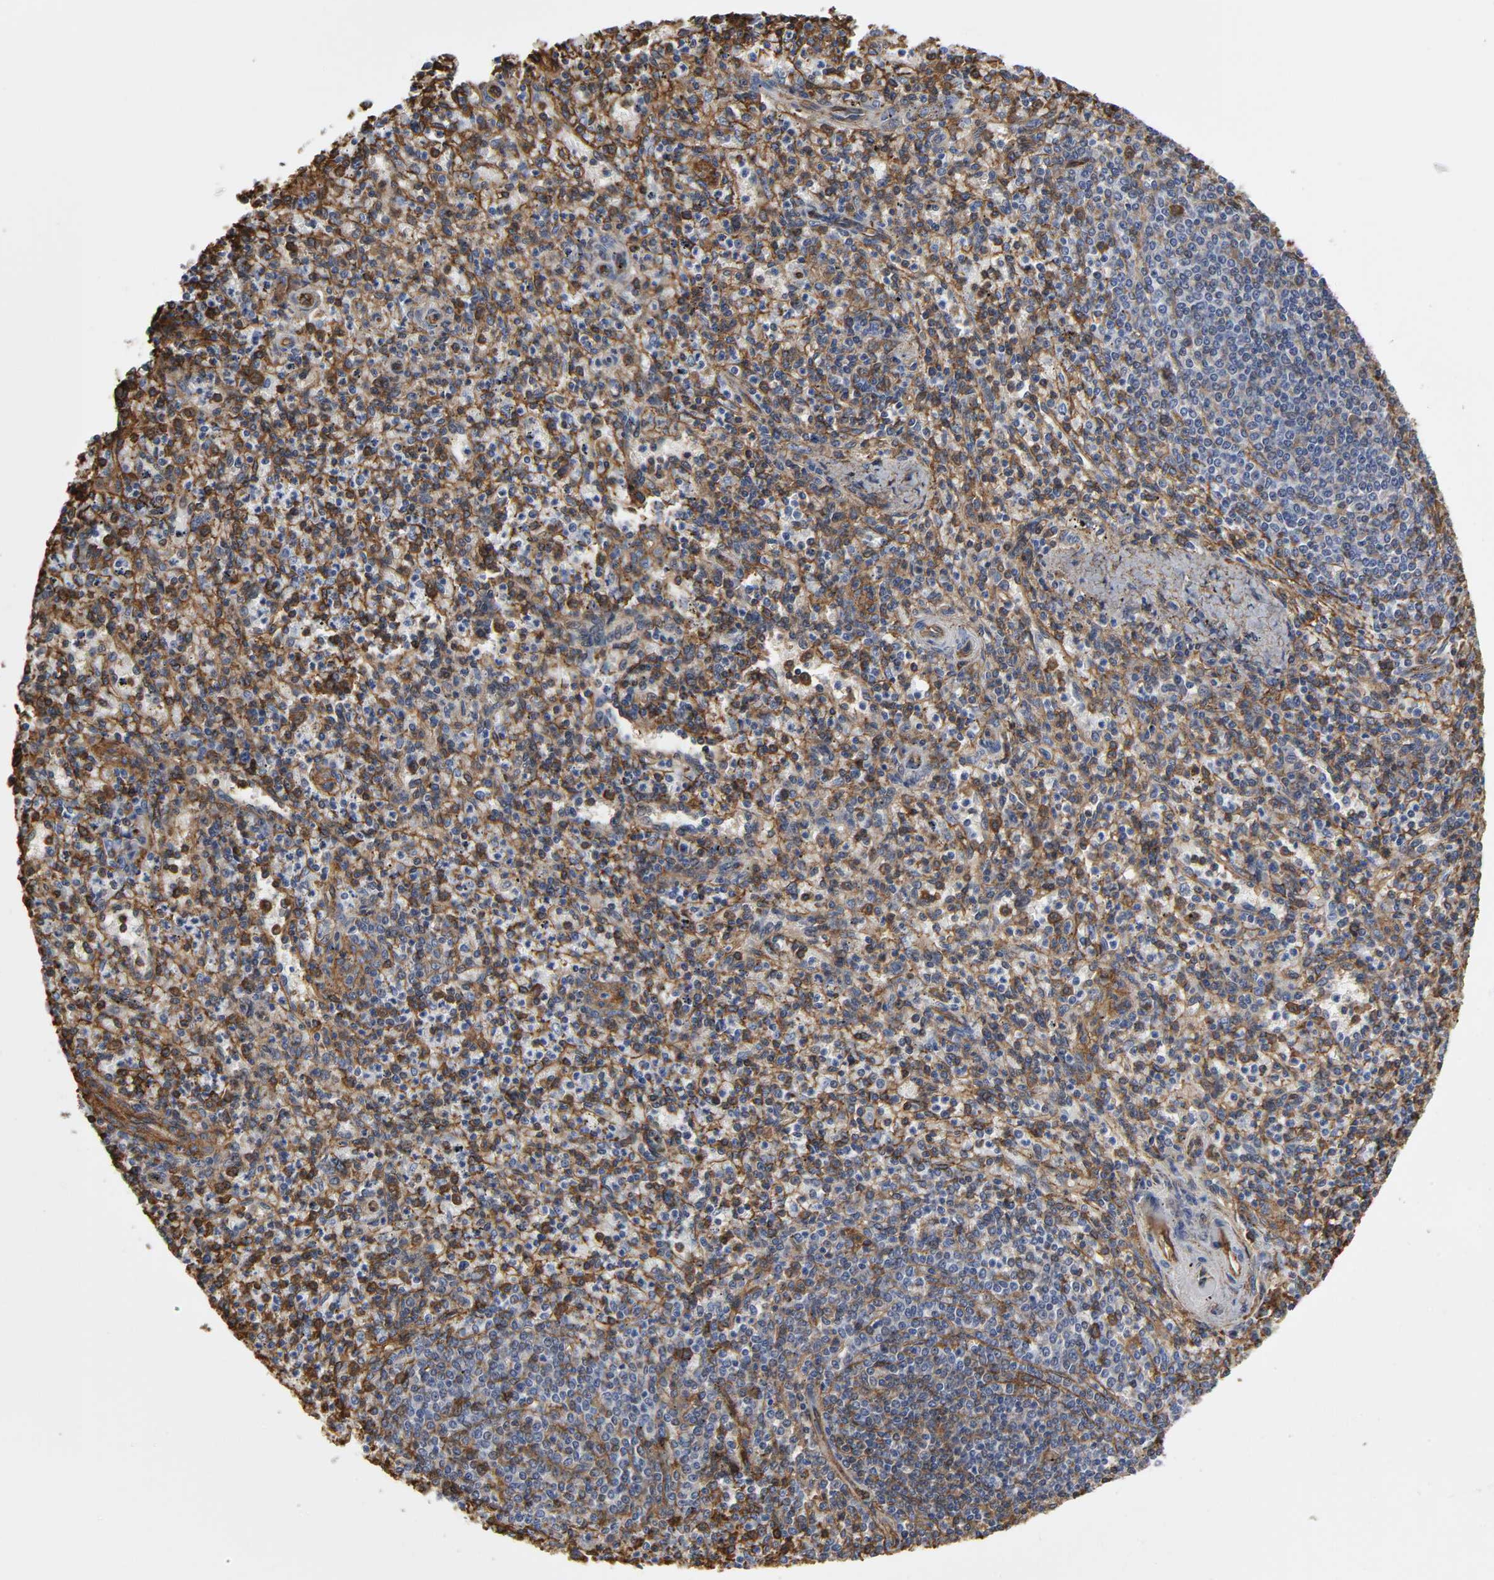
{"staining": {"intensity": "moderate", "quantity": "25%-75%", "location": "cytoplasmic/membranous"}, "tissue": "spleen", "cell_type": "Cells in red pulp", "image_type": "normal", "snomed": [{"axis": "morphology", "description": "Normal tissue, NOS"}, {"axis": "topography", "description": "Spleen"}], "caption": "Immunohistochemistry (IHC) histopathology image of unremarkable spleen stained for a protein (brown), which exhibits medium levels of moderate cytoplasmic/membranous positivity in about 25%-75% of cells in red pulp.", "gene": "ANXA2", "patient": {"sex": "male", "age": 72}}